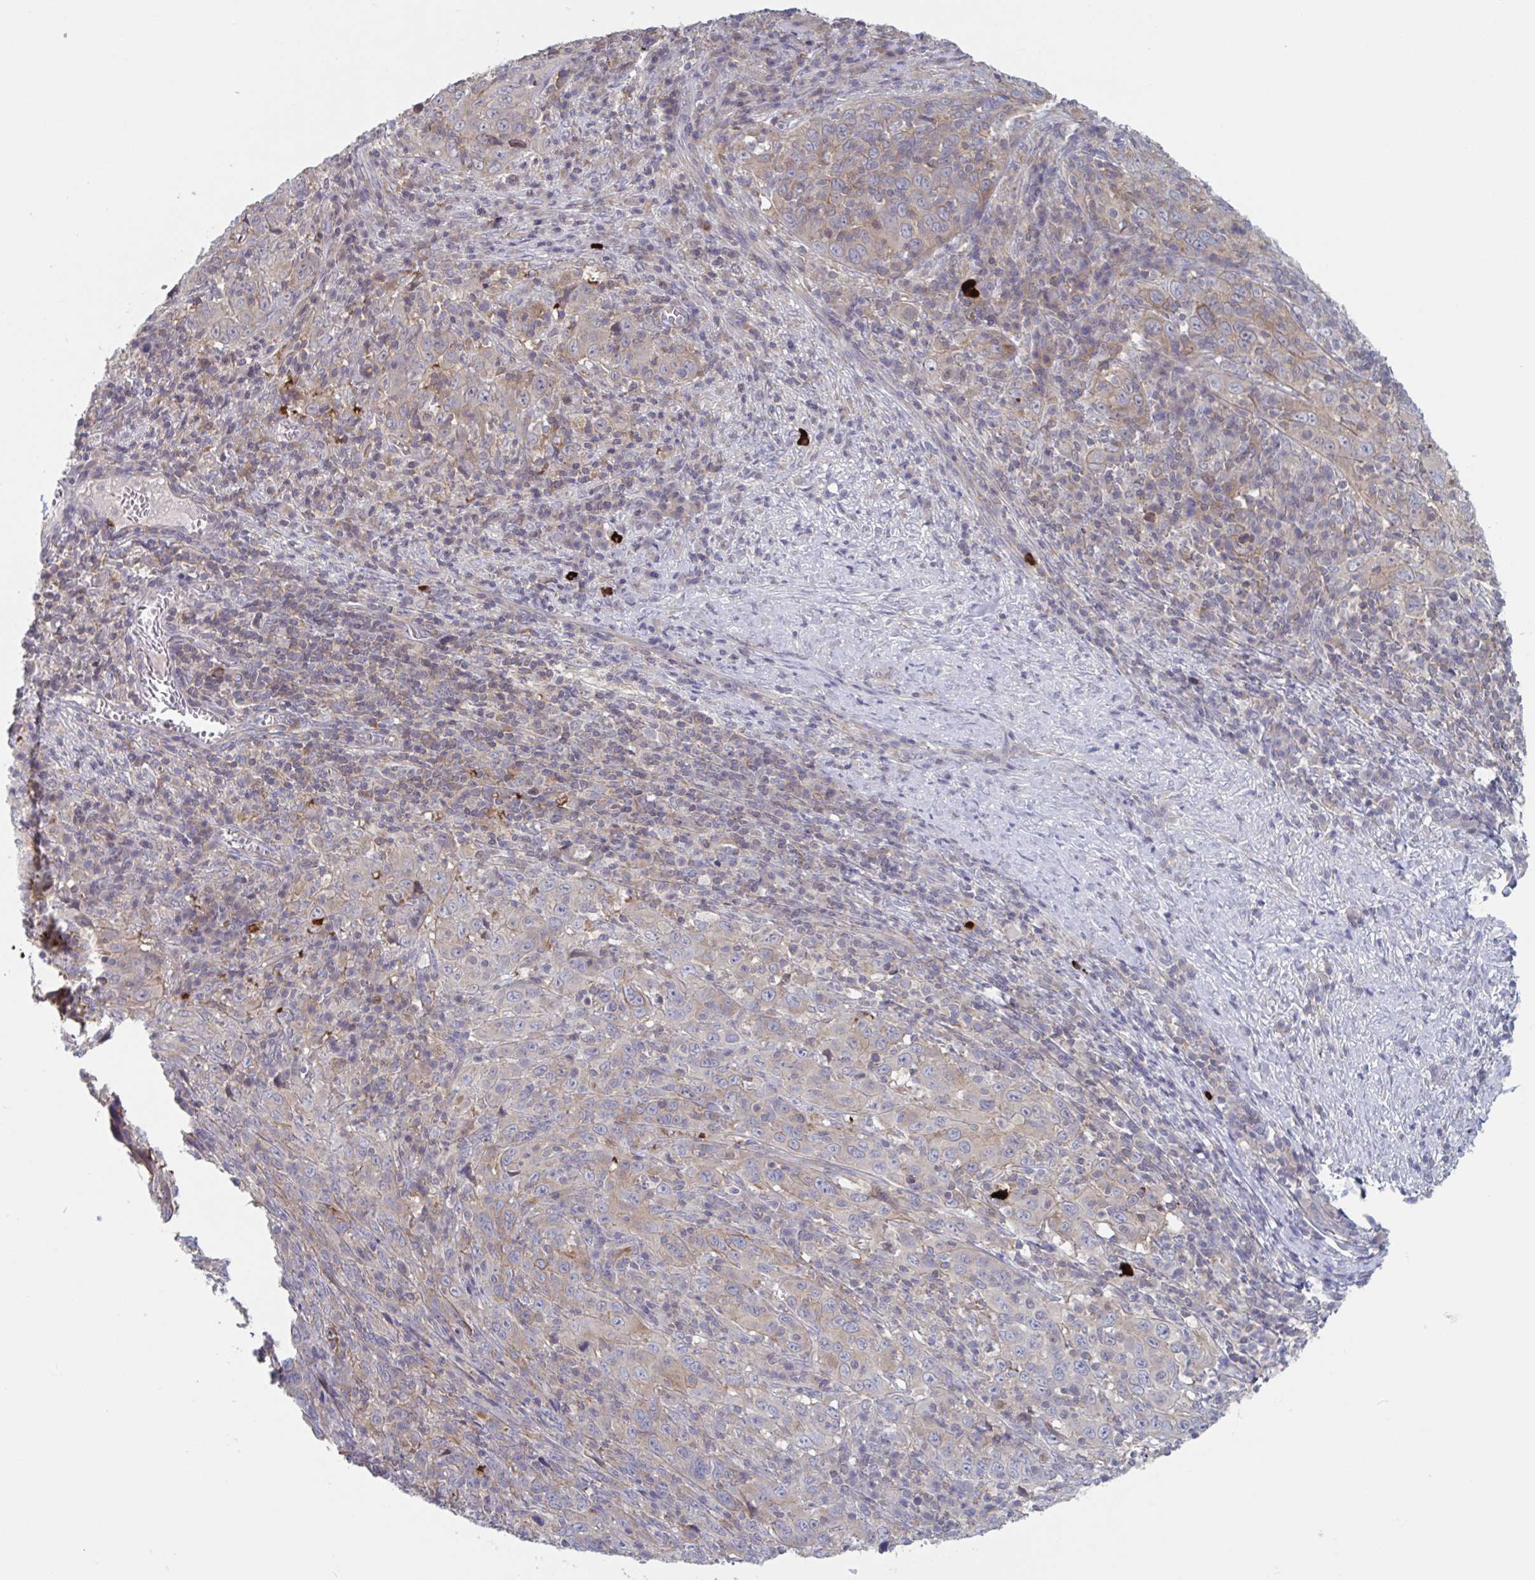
{"staining": {"intensity": "weak", "quantity": "<25%", "location": "cytoplasmic/membranous"}, "tissue": "cervical cancer", "cell_type": "Tumor cells", "image_type": "cancer", "snomed": [{"axis": "morphology", "description": "Squamous cell carcinoma, NOS"}, {"axis": "topography", "description": "Cervix"}], "caption": "High power microscopy photomicrograph of an immunohistochemistry (IHC) photomicrograph of cervical cancer, revealing no significant positivity in tumor cells.", "gene": "STK26", "patient": {"sex": "female", "age": 46}}